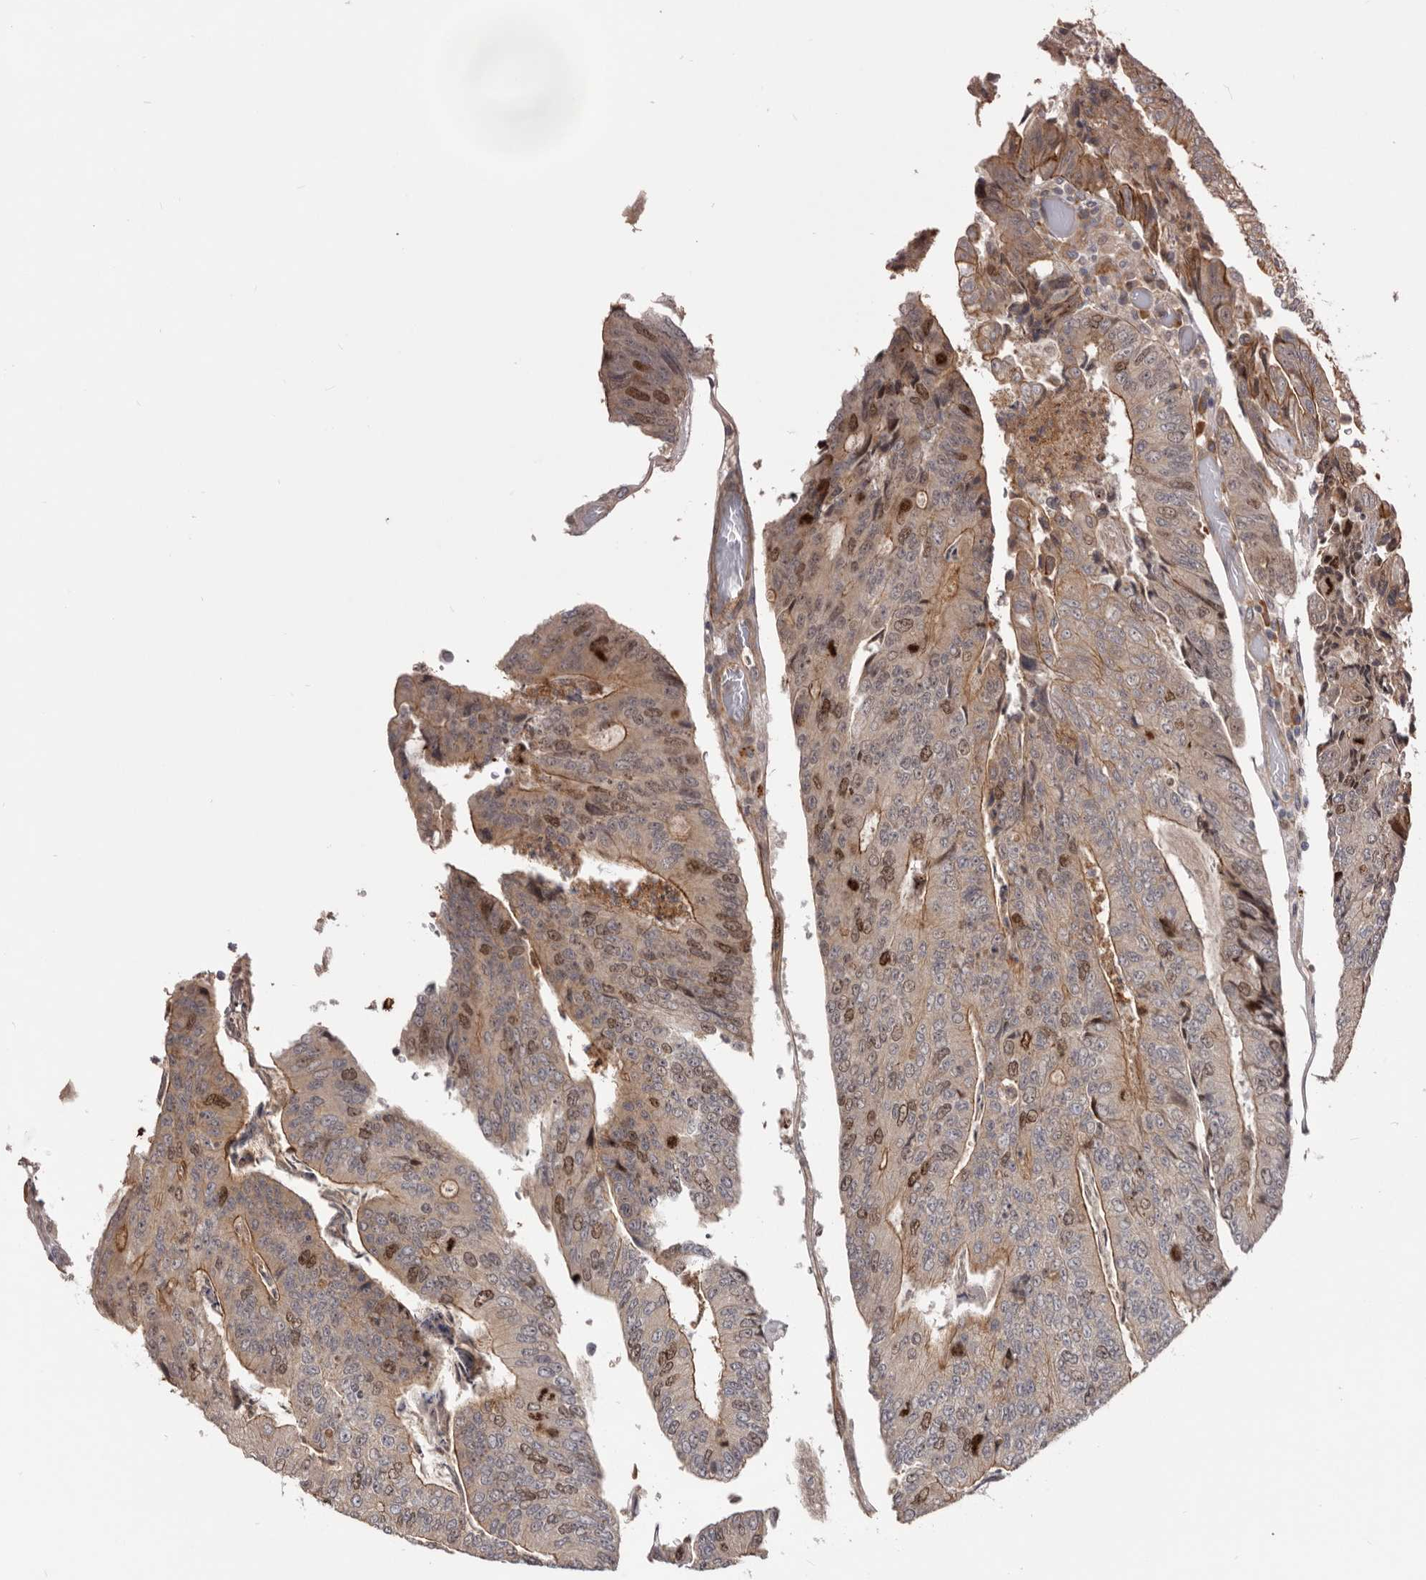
{"staining": {"intensity": "moderate", "quantity": "25%-75%", "location": "cytoplasmic/membranous,nuclear"}, "tissue": "colorectal cancer", "cell_type": "Tumor cells", "image_type": "cancer", "snomed": [{"axis": "morphology", "description": "Adenocarcinoma, NOS"}, {"axis": "topography", "description": "Colon"}], "caption": "A photomicrograph of colorectal adenocarcinoma stained for a protein reveals moderate cytoplasmic/membranous and nuclear brown staining in tumor cells.", "gene": "CDCA8", "patient": {"sex": "female", "age": 67}}